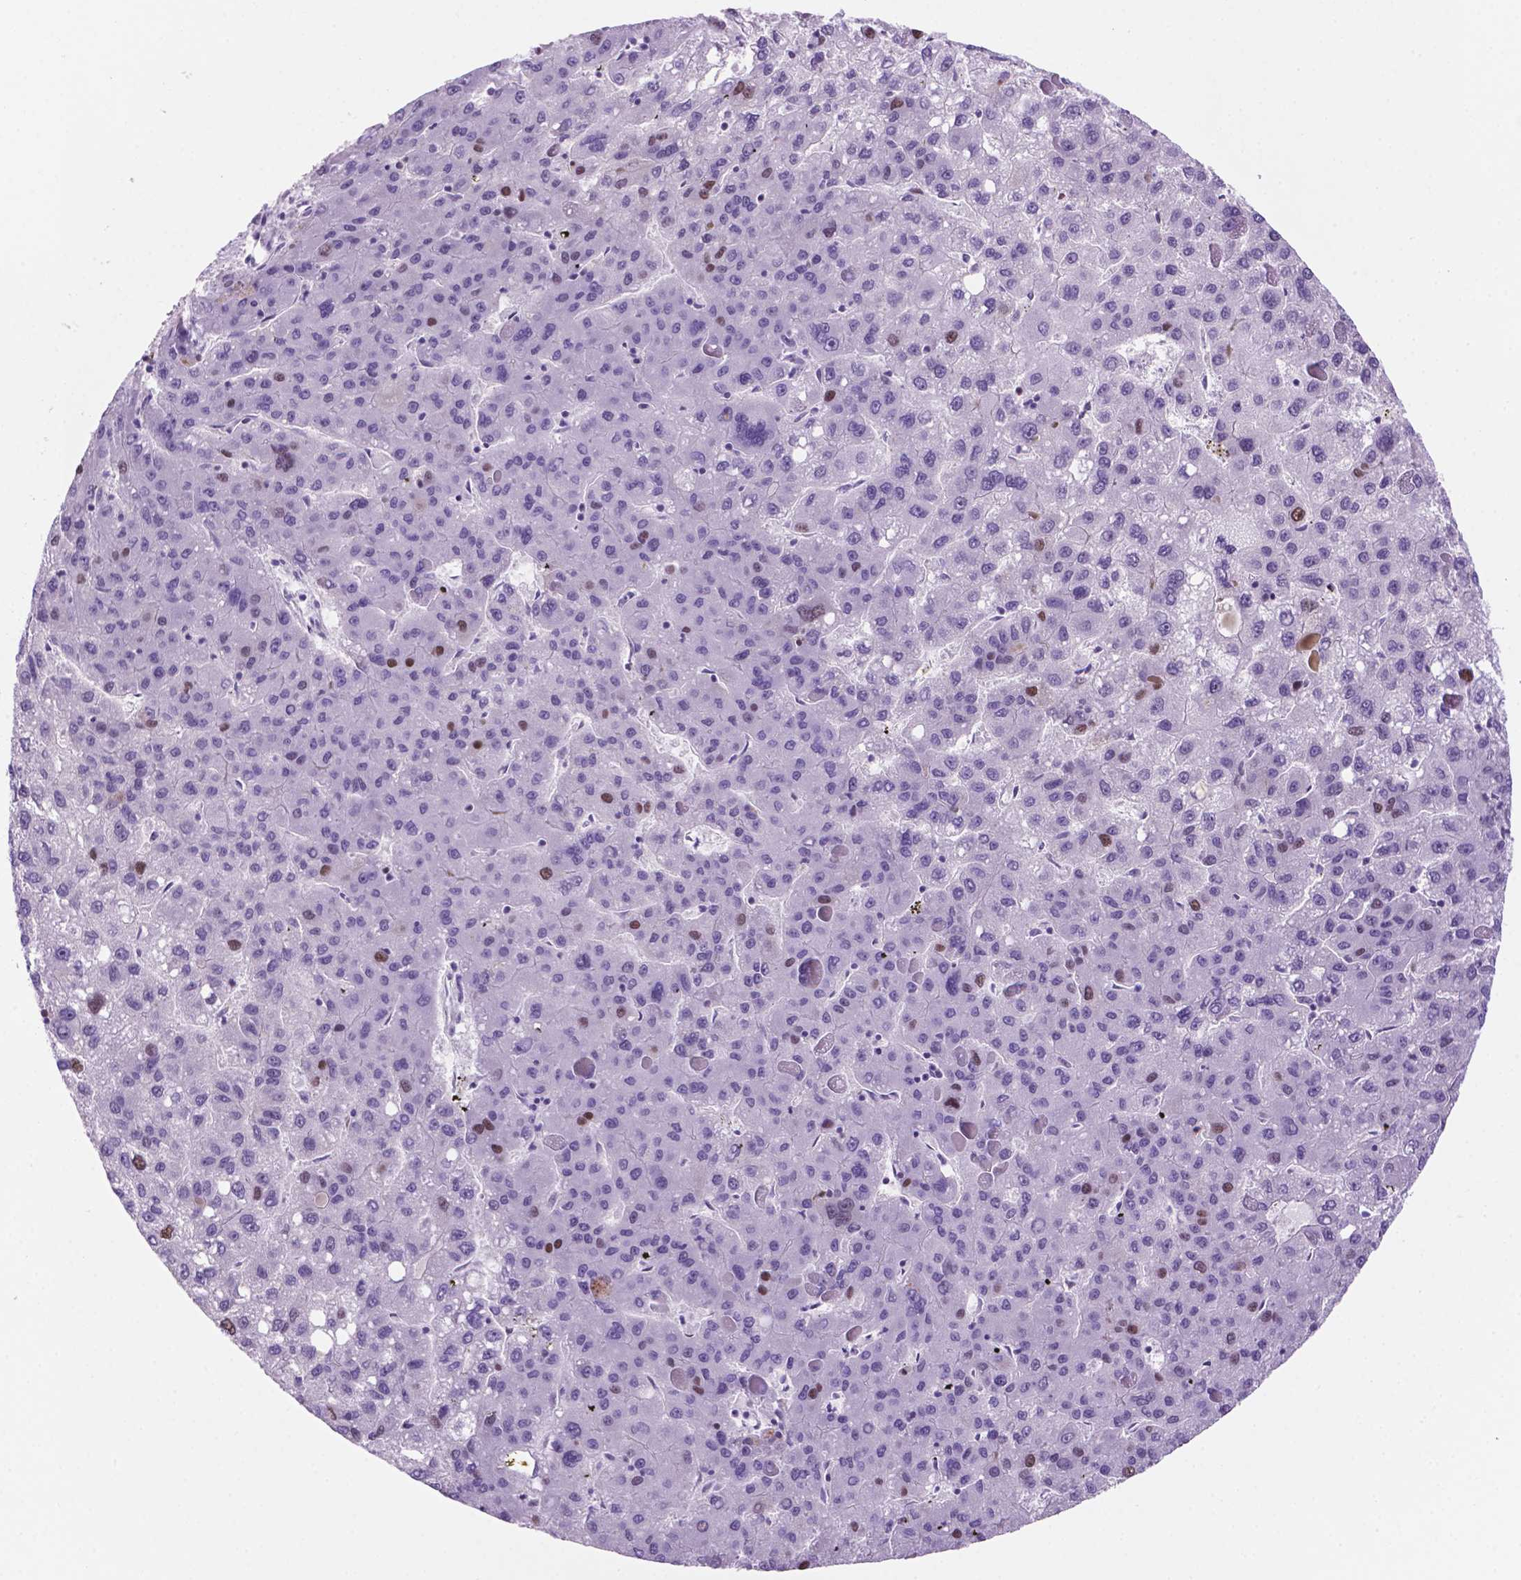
{"staining": {"intensity": "moderate", "quantity": "<25%", "location": "nuclear"}, "tissue": "liver cancer", "cell_type": "Tumor cells", "image_type": "cancer", "snomed": [{"axis": "morphology", "description": "Carcinoma, Hepatocellular, NOS"}, {"axis": "topography", "description": "Liver"}], "caption": "Tumor cells display low levels of moderate nuclear expression in about <25% of cells in human liver hepatocellular carcinoma.", "gene": "NCAPH2", "patient": {"sex": "female", "age": 82}}